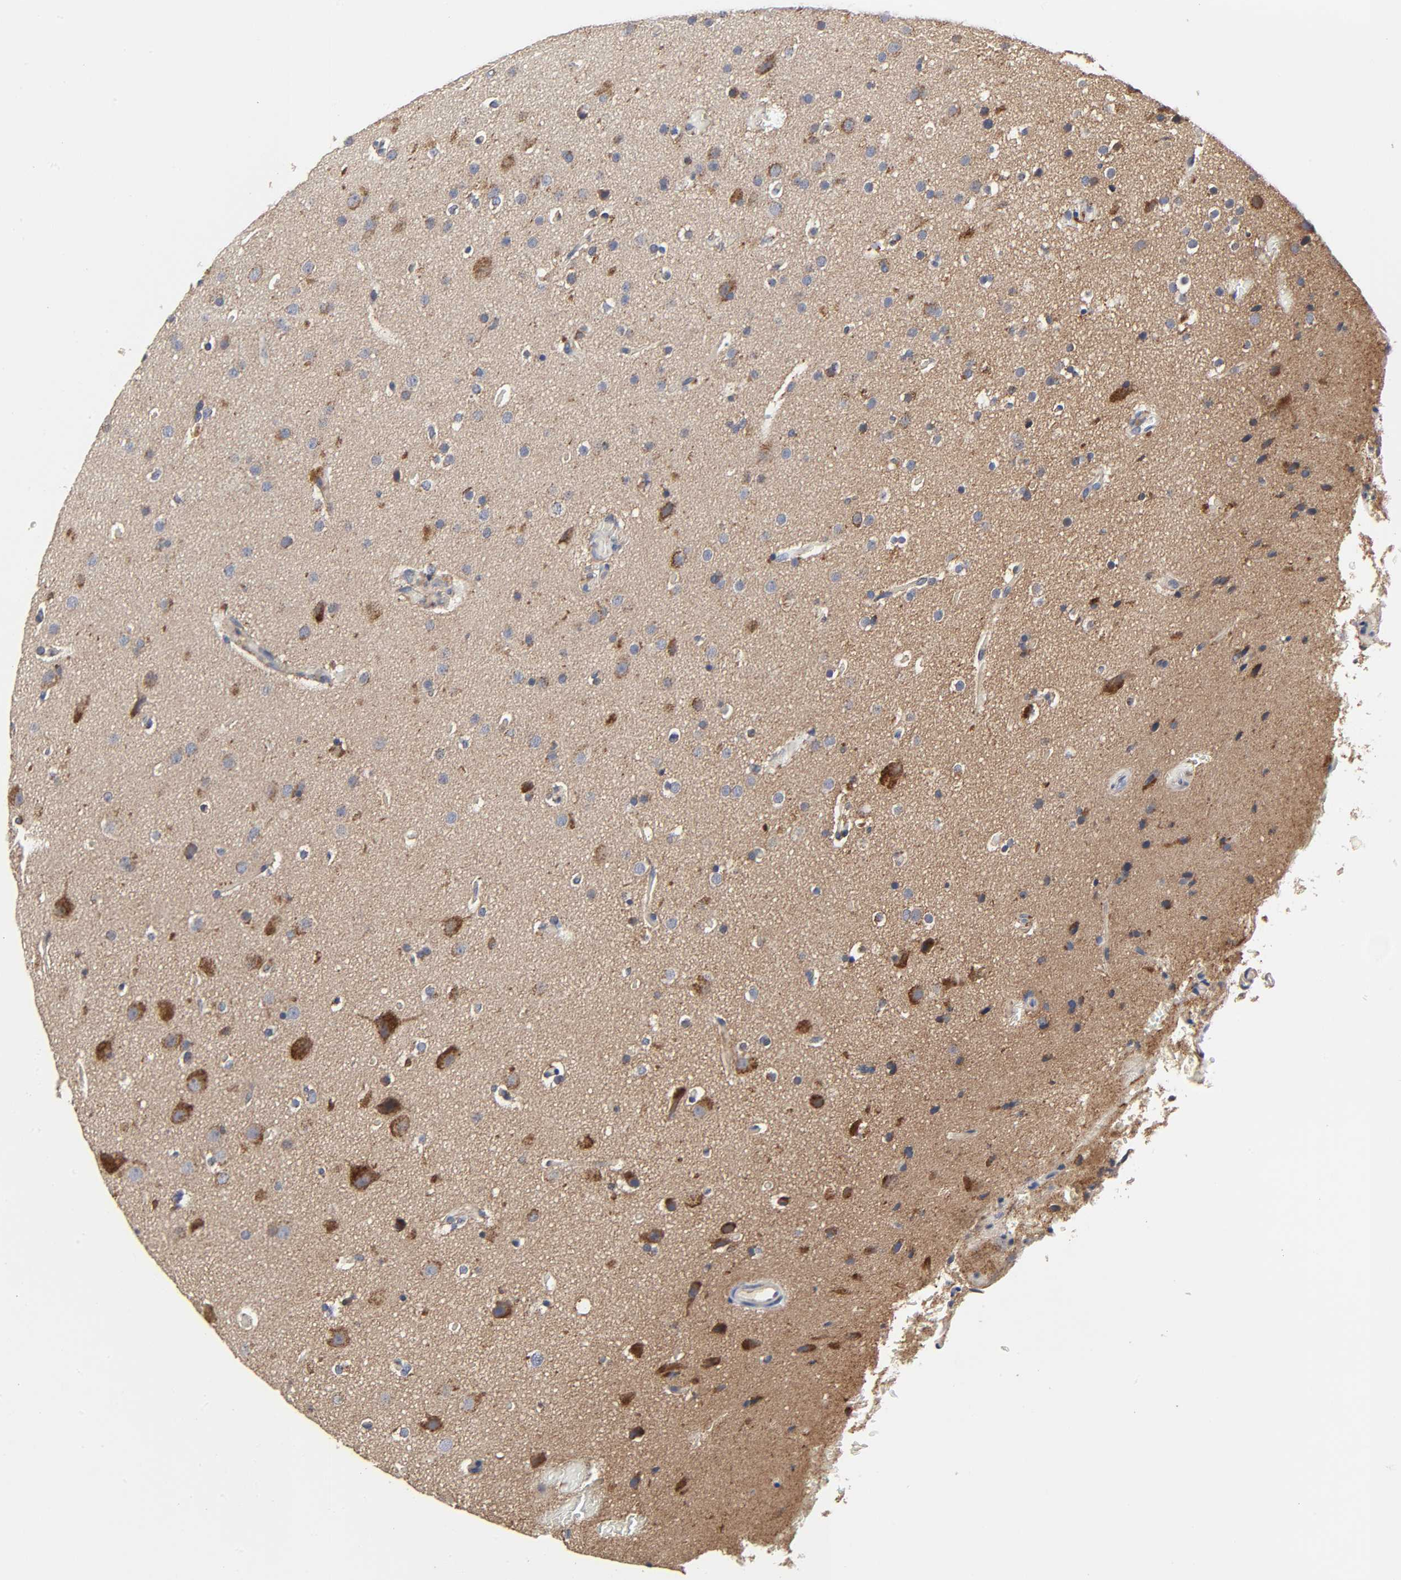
{"staining": {"intensity": "moderate", "quantity": "25%-75%", "location": "cytoplasmic/membranous"}, "tissue": "glioma", "cell_type": "Tumor cells", "image_type": "cancer", "snomed": [{"axis": "morphology", "description": "Glioma, malignant, Low grade"}, {"axis": "topography", "description": "Cerebral cortex"}], "caption": "This micrograph shows glioma stained with immunohistochemistry to label a protein in brown. The cytoplasmic/membranous of tumor cells show moderate positivity for the protein. Nuclei are counter-stained blue.", "gene": "COX6B1", "patient": {"sex": "female", "age": 47}}